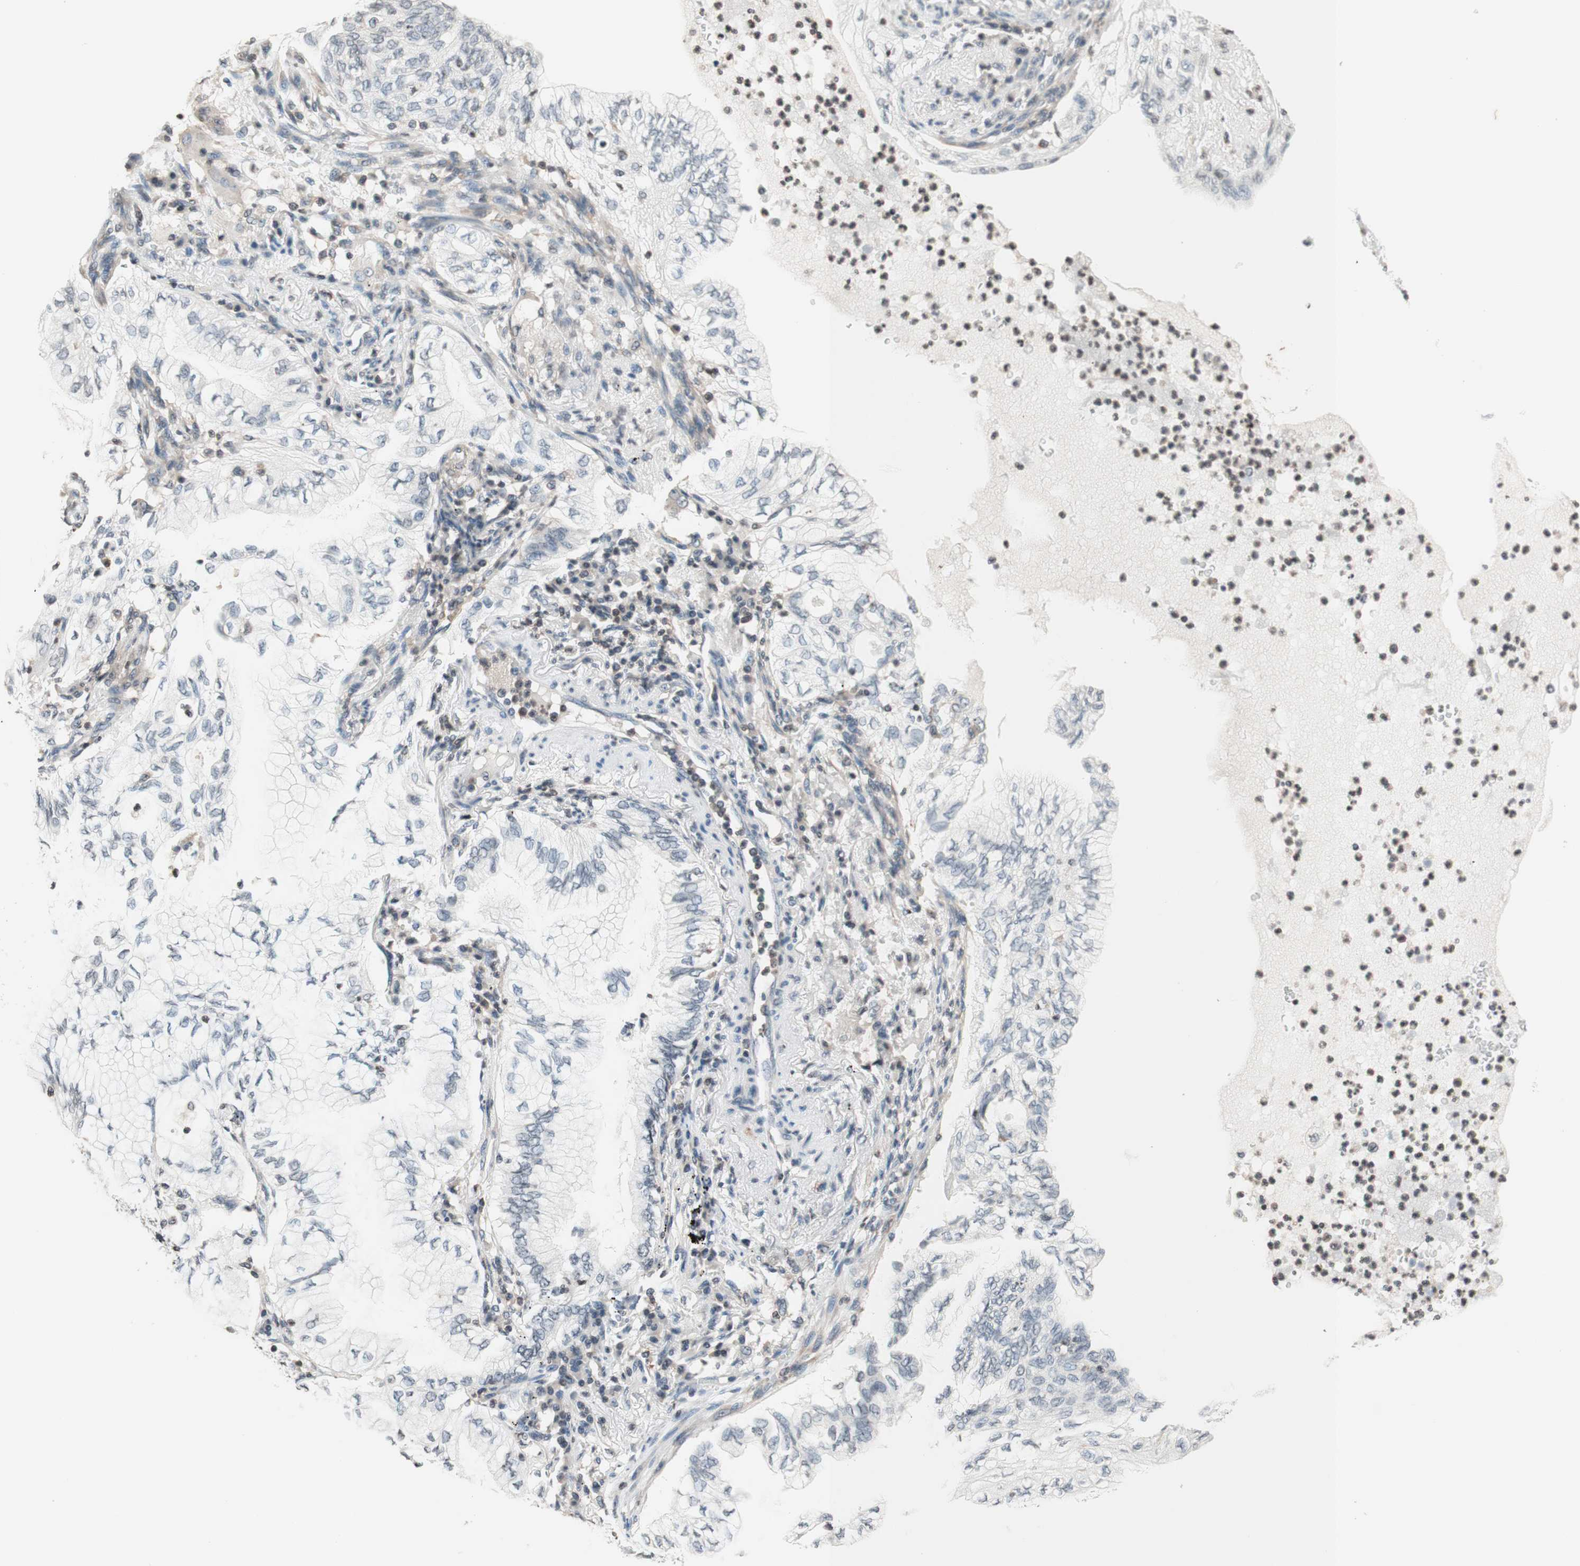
{"staining": {"intensity": "negative", "quantity": "none", "location": "none"}, "tissue": "lung cancer", "cell_type": "Tumor cells", "image_type": "cancer", "snomed": [{"axis": "morphology", "description": "Normal tissue, NOS"}, {"axis": "morphology", "description": "Adenocarcinoma, NOS"}, {"axis": "topography", "description": "Bronchus"}, {"axis": "topography", "description": "Lung"}], "caption": "Lung cancer was stained to show a protein in brown. There is no significant positivity in tumor cells.", "gene": "WIPF1", "patient": {"sex": "female", "age": 70}}